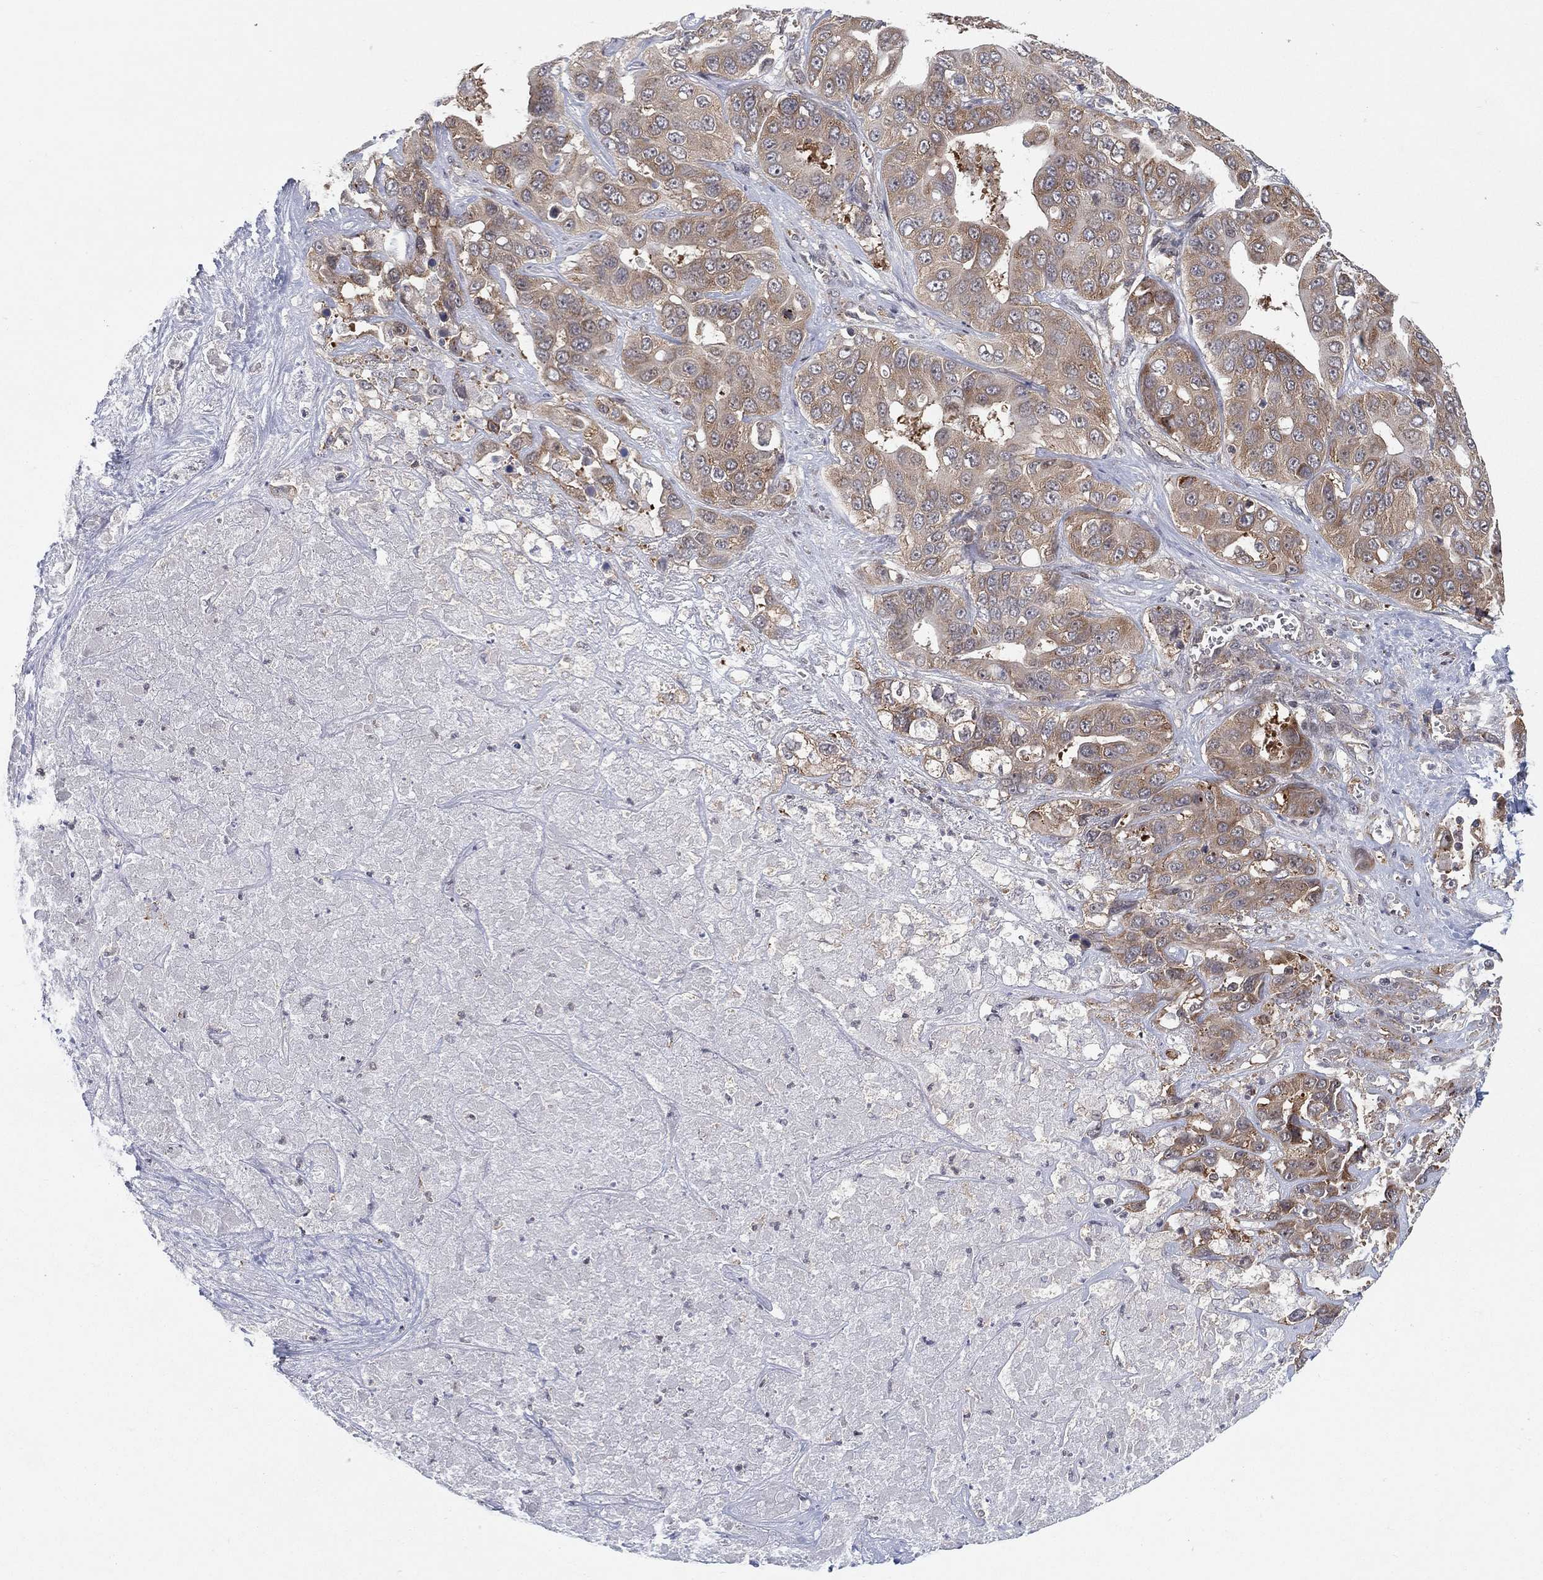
{"staining": {"intensity": "weak", "quantity": ">75%", "location": "cytoplasmic/membranous"}, "tissue": "liver cancer", "cell_type": "Tumor cells", "image_type": "cancer", "snomed": [{"axis": "morphology", "description": "Cholangiocarcinoma"}, {"axis": "topography", "description": "Liver"}], "caption": "Liver cancer (cholangiocarcinoma) stained for a protein (brown) demonstrates weak cytoplasmic/membranous positive staining in approximately >75% of tumor cells.", "gene": "TMTC4", "patient": {"sex": "female", "age": 52}}